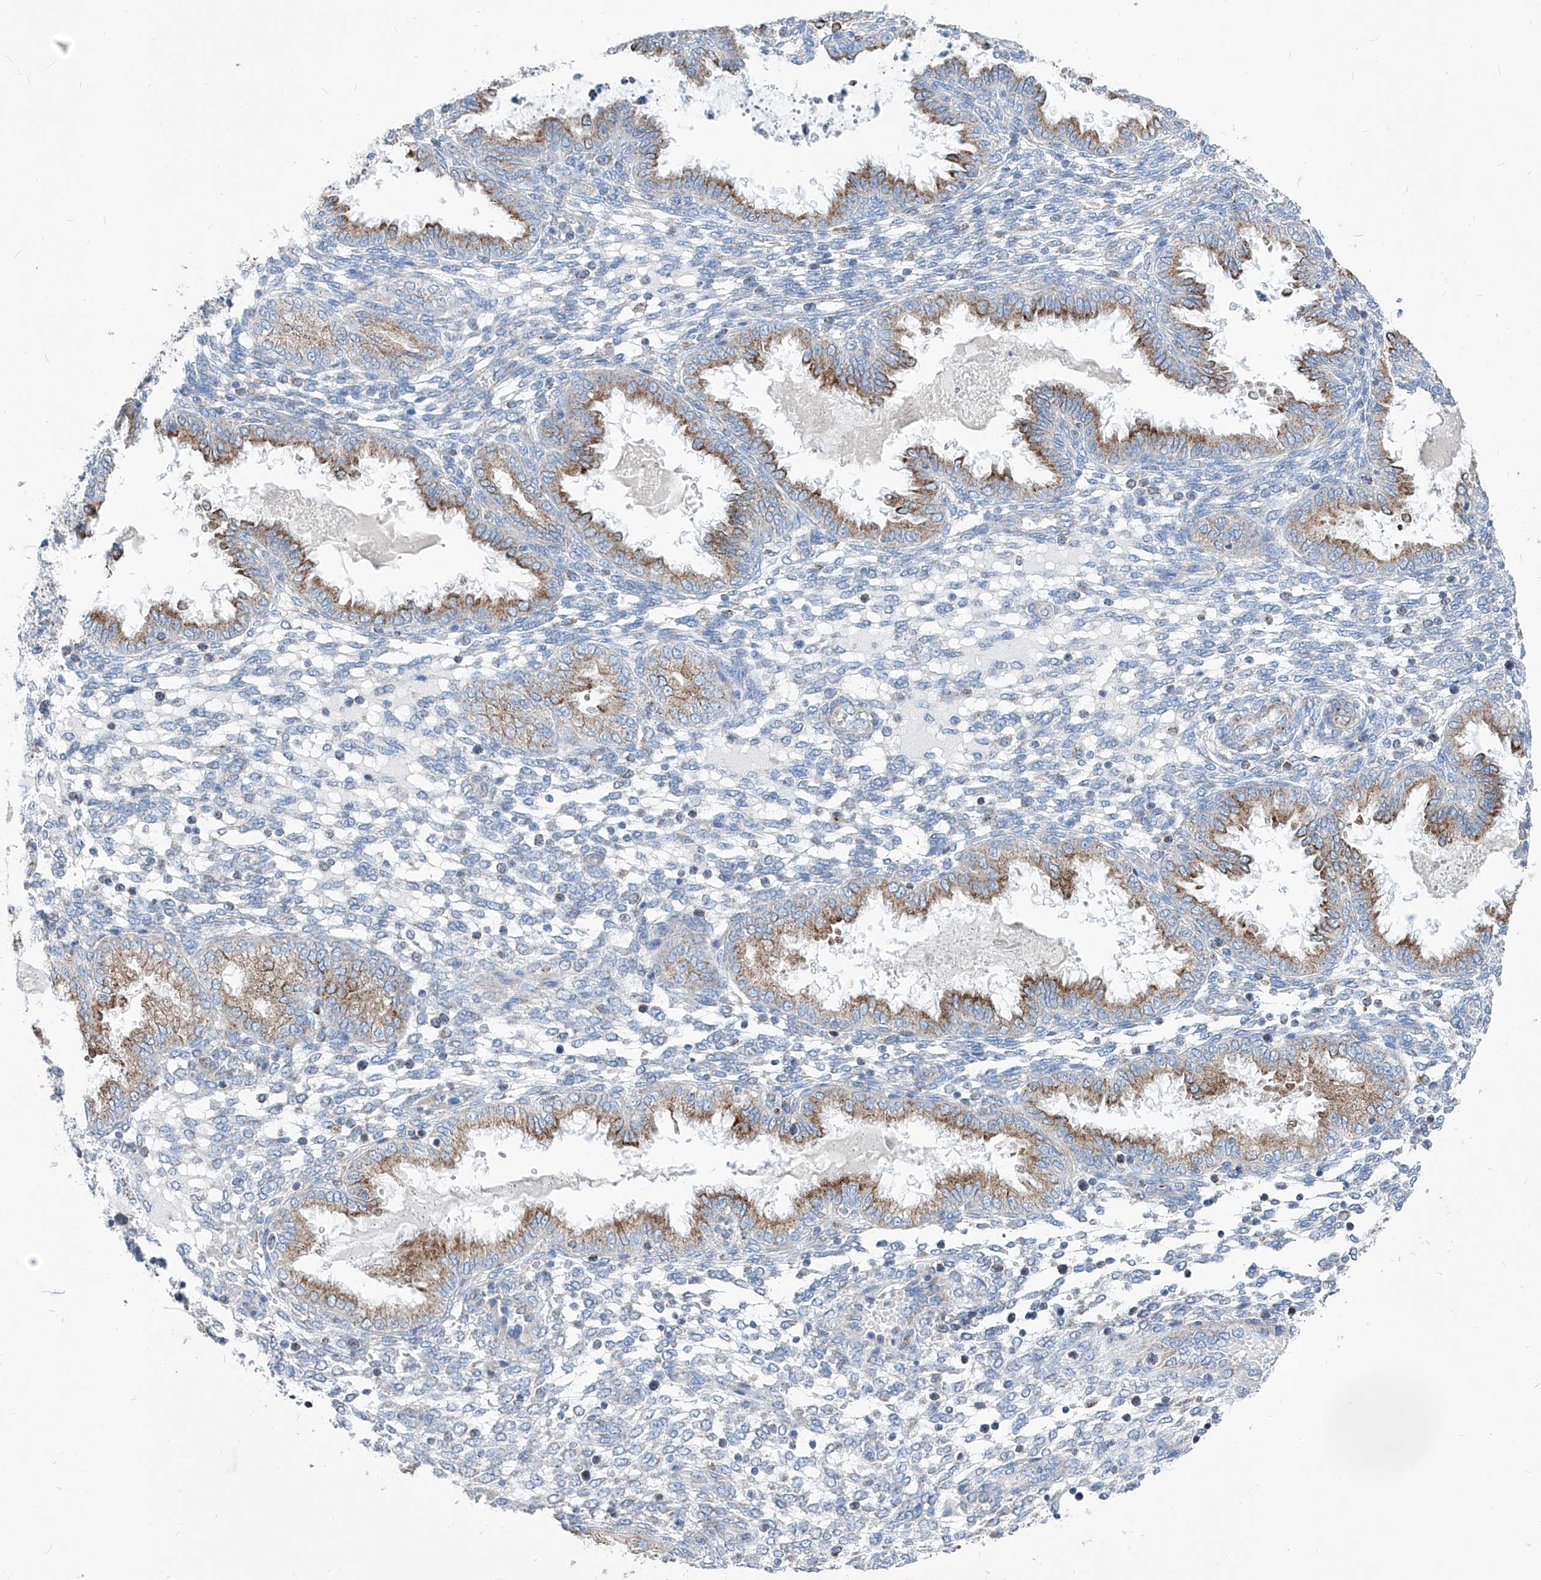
{"staining": {"intensity": "weak", "quantity": "<25%", "location": "cytoplasmic/membranous"}, "tissue": "endometrium", "cell_type": "Cells in endometrial stroma", "image_type": "normal", "snomed": [{"axis": "morphology", "description": "Normal tissue, NOS"}, {"axis": "topography", "description": "Endometrium"}], "caption": "Immunohistochemistry (IHC) histopathology image of unremarkable endometrium stained for a protein (brown), which reveals no expression in cells in endometrial stroma. (Brightfield microscopy of DAB (3,3'-diaminobenzidine) immunohistochemistry (IHC) at high magnification).", "gene": "AGPS", "patient": {"sex": "female", "age": 33}}